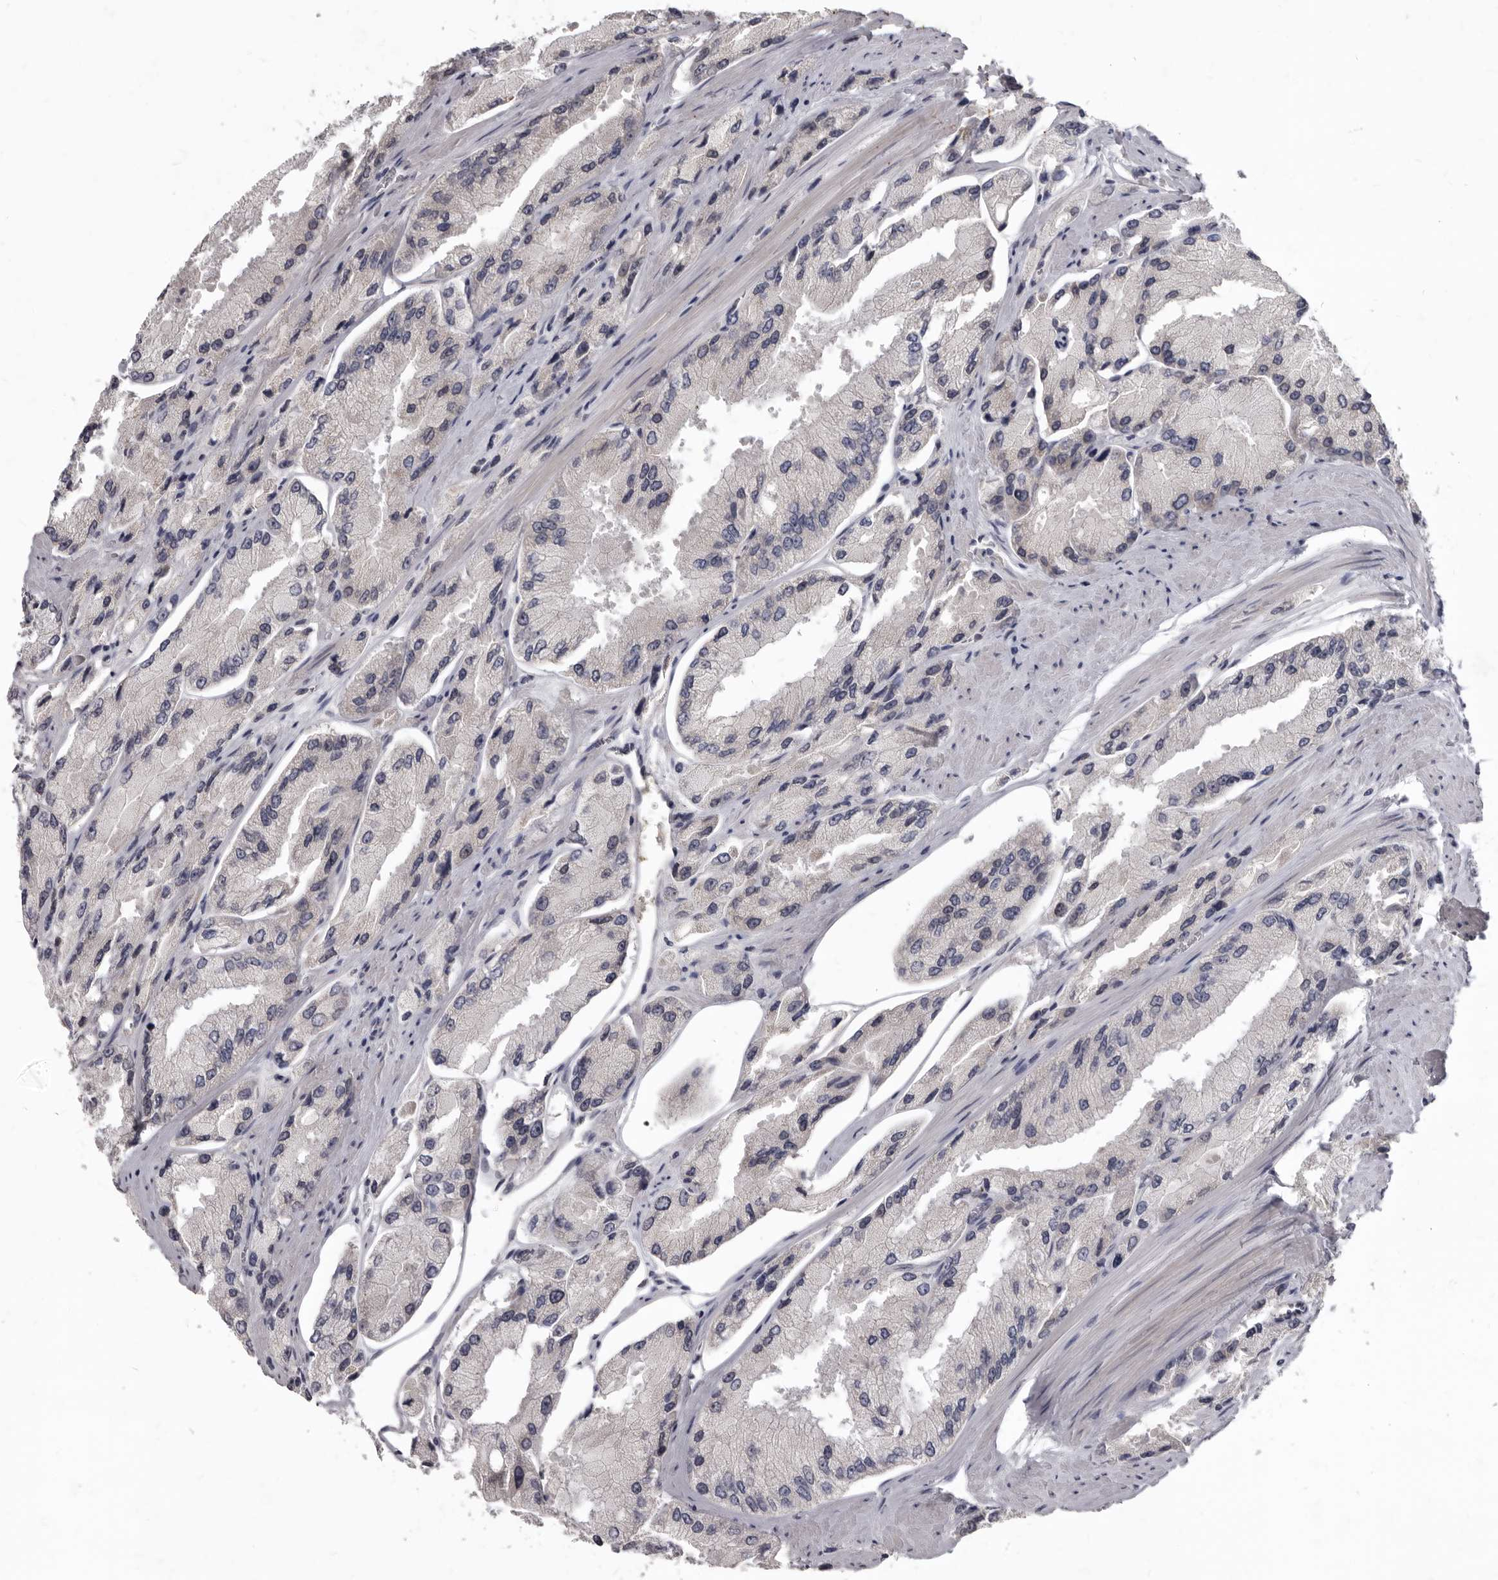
{"staining": {"intensity": "negative", "quantity": "none", "location": "none"}, "tissue": "prostate cancer", "cell_type": "Tumor cells", "image_type": "cancer", "snomed": [{"axis": "morphology", "description": "Adenocarcinoma, High grade"}, {"axis": "topography", "description": "Prostate"}], "caption": "Immunohistochemistry image of neoplastic tissue: high-grade adenocarcinoma (prostate) stained with DAB (3,3'-diaminobenzidine) displays no significant protein expression in tumor cells. (Immunohistochemistry (ihc), brightfield microscopy, high magnification).", "gene": "SULT1E1", "patient": {"sex": "male", "age": 58}}